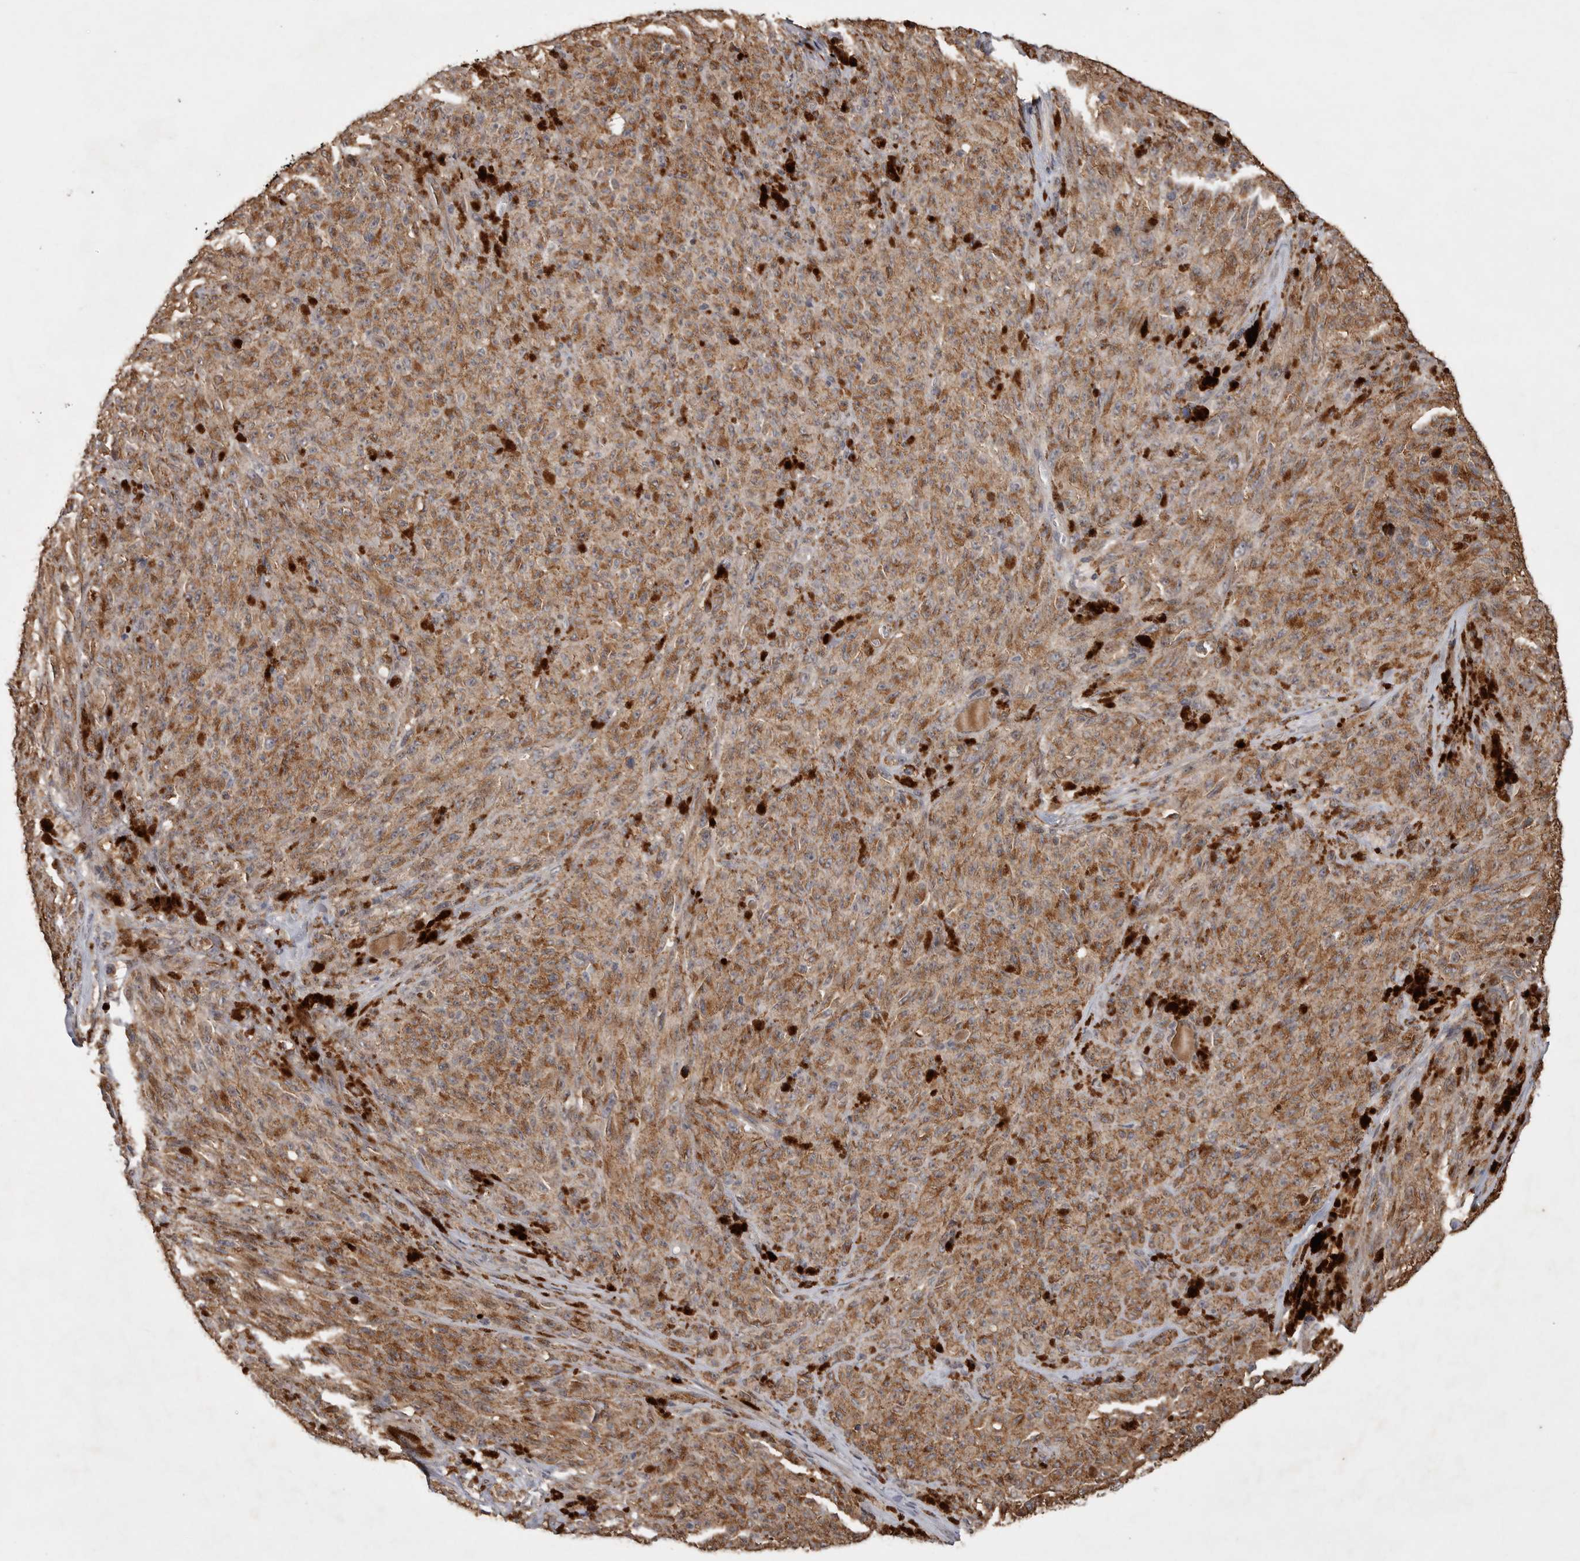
{"staining": {"intensity": "moderate", "quantity": ">75%", "location": "cytoplasmic/membranous"}, "tissue": "melanoma", "cell_type": "Tumor cells", "image_type": "cancer", "snomed": [{"axis": "morphology", "description": "Malignant melanoma, NOS"}, {"axis": "topography", "description": "Skin"}], "caption": "Immunohistochemical staining of melanoma exhibits medium levels of moderate cytoplasmic/membranous protein expression in about >75% of tumor cells.", "gene": "VN1R4", "patient": {"sex": "female", "age": 82}}